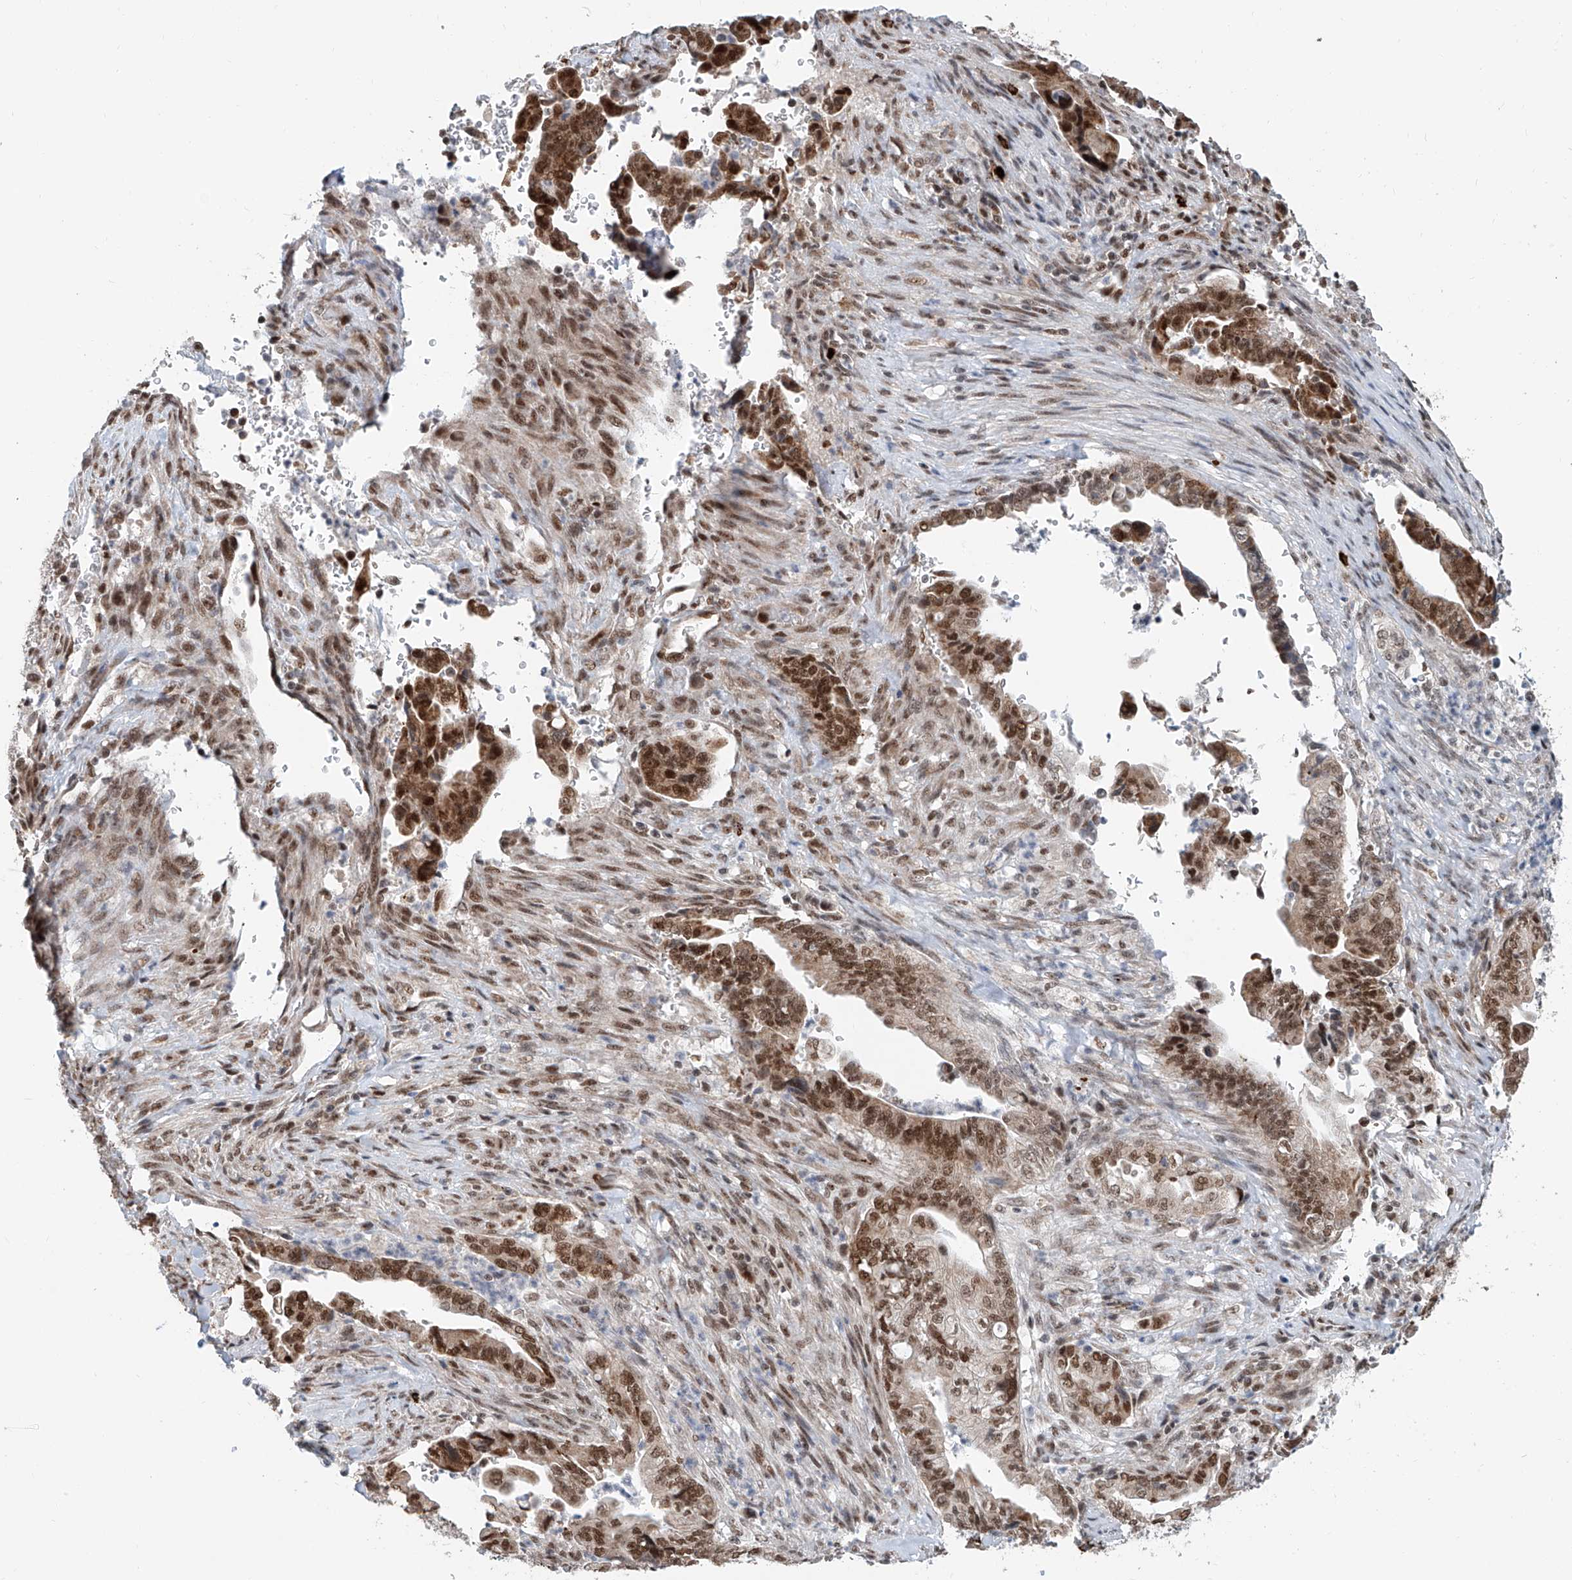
{"staining": {"intensity": "strong", "quantity": ">75%", "location": "cytoplasmic/membranous,nuclear"}, "tissue": "pancreatic cancer", "cell_type": "Tumor cells", "image_type": "cancer", "snomed": [{"axis": "morphology", "description": "Adenocarcinoma, NOS"}, {"axis": "topography", "description": "Pancreas"}], "caption": "The micrograph shows staining of pancreatic adenocarcinoma, revealing strong cytoplasmic/membranous and nuclear protein positivity (brown color) within tumor cells.", "gene": "SDE2", "patient": {"sex": "male", "age": 70}}